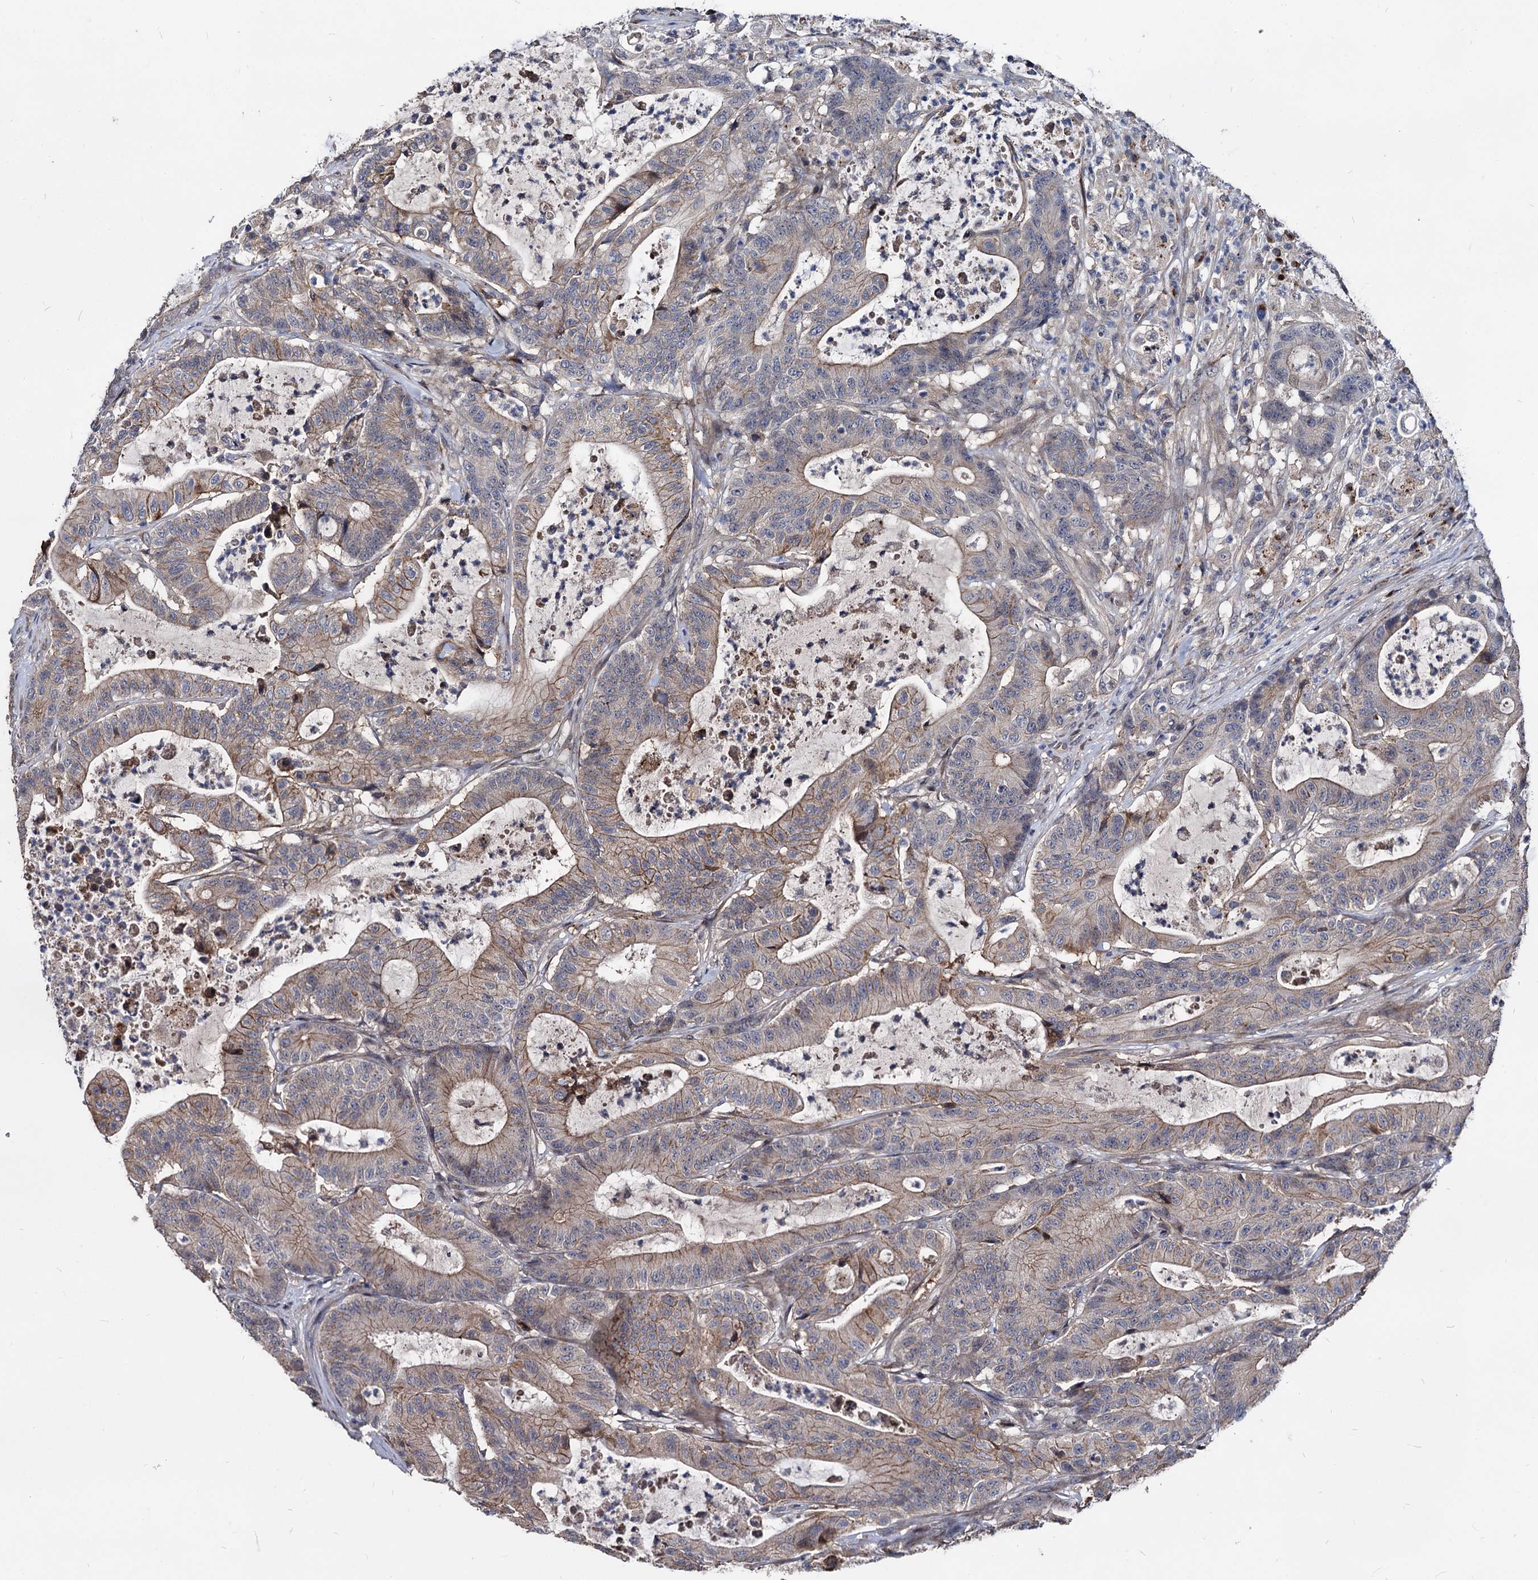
{"staining": {"intensity": "moderate", "quantity": "25%-75%", "location": "cytoplasmic/membranous"}, "tissue": "colorectal cancer", "cell_type": "Tumor cells", "image_type": "cancer", "snomed": [{"axis": "morphology", "description": "Adenocarcinoma, NOS"}, {"axis": "topography", "description": "Colon"}], "caption": "Tumor cells show moderate cytoplasmic/membranous staining in approximately 25%-75% of cells in colorectal cancer (adenocarcinoma). (IHC, brightfield microscopy, high magnification).", "gene": "SMAGP", "patient": {"sex": "female", "age": 84}}